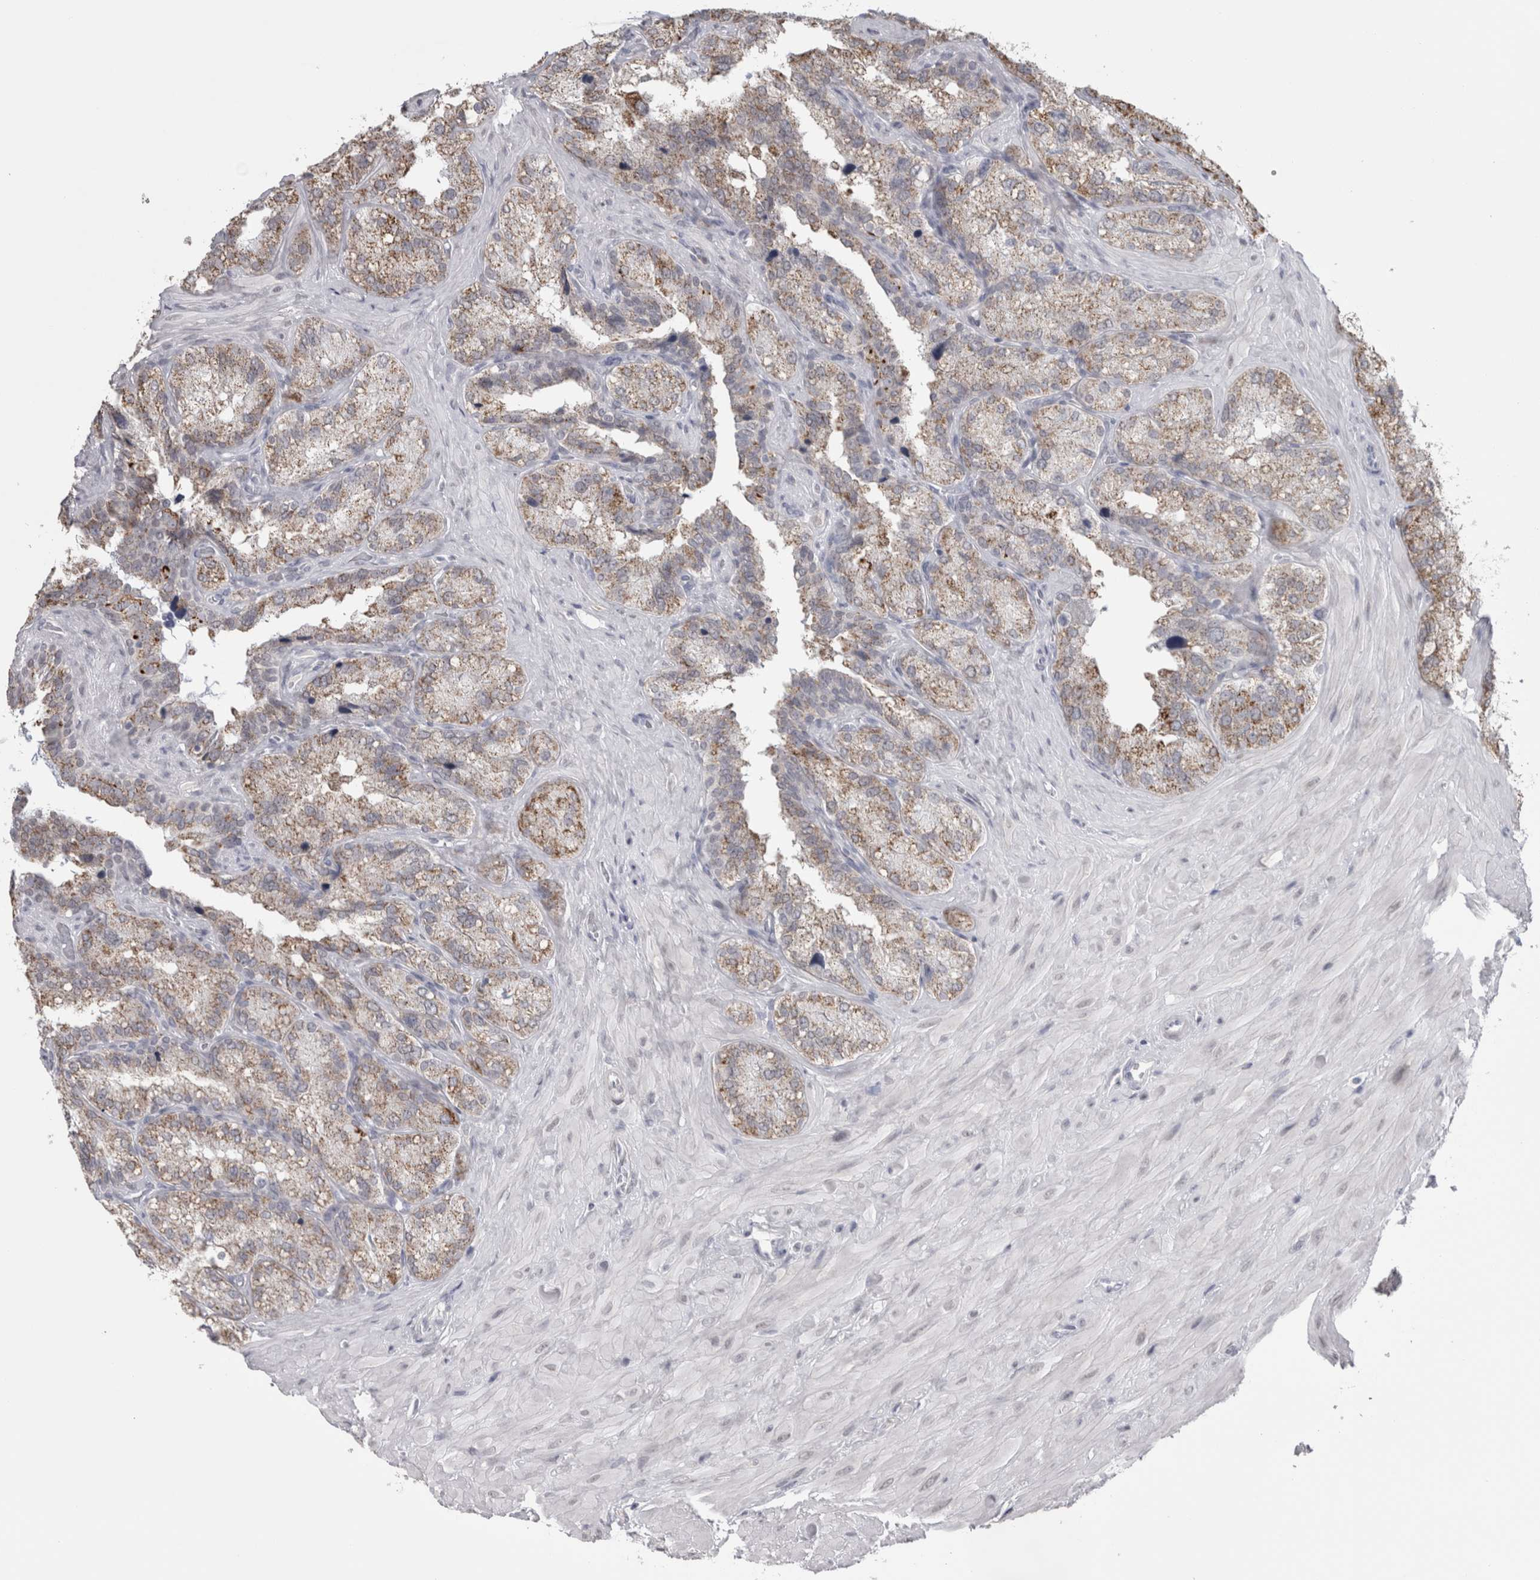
{"staining": {"intensity": "moderate", "quantity": ">75%", "location": "cytoplasmic/membranous"}, "tissue": "seminal vesicle", "cell_type": "Glandular cells", "image_type": "normal", "snomed": [{"axis": "morphology", "description": "Normal tissue, NOS"}, {"axis": "topography", "description": "Prostate"}, {"axis": "topography", "description": "Seminal veicle"}], "caption": "An image showing moderate cytoplasmic/membranous positivity in approximately >75% of glandular cells in normal seminal vesicle, as visualized by brown immunohistochemical staining.", "gene": "PLIN1", "patient": {"sex": "male", "age": 51}}